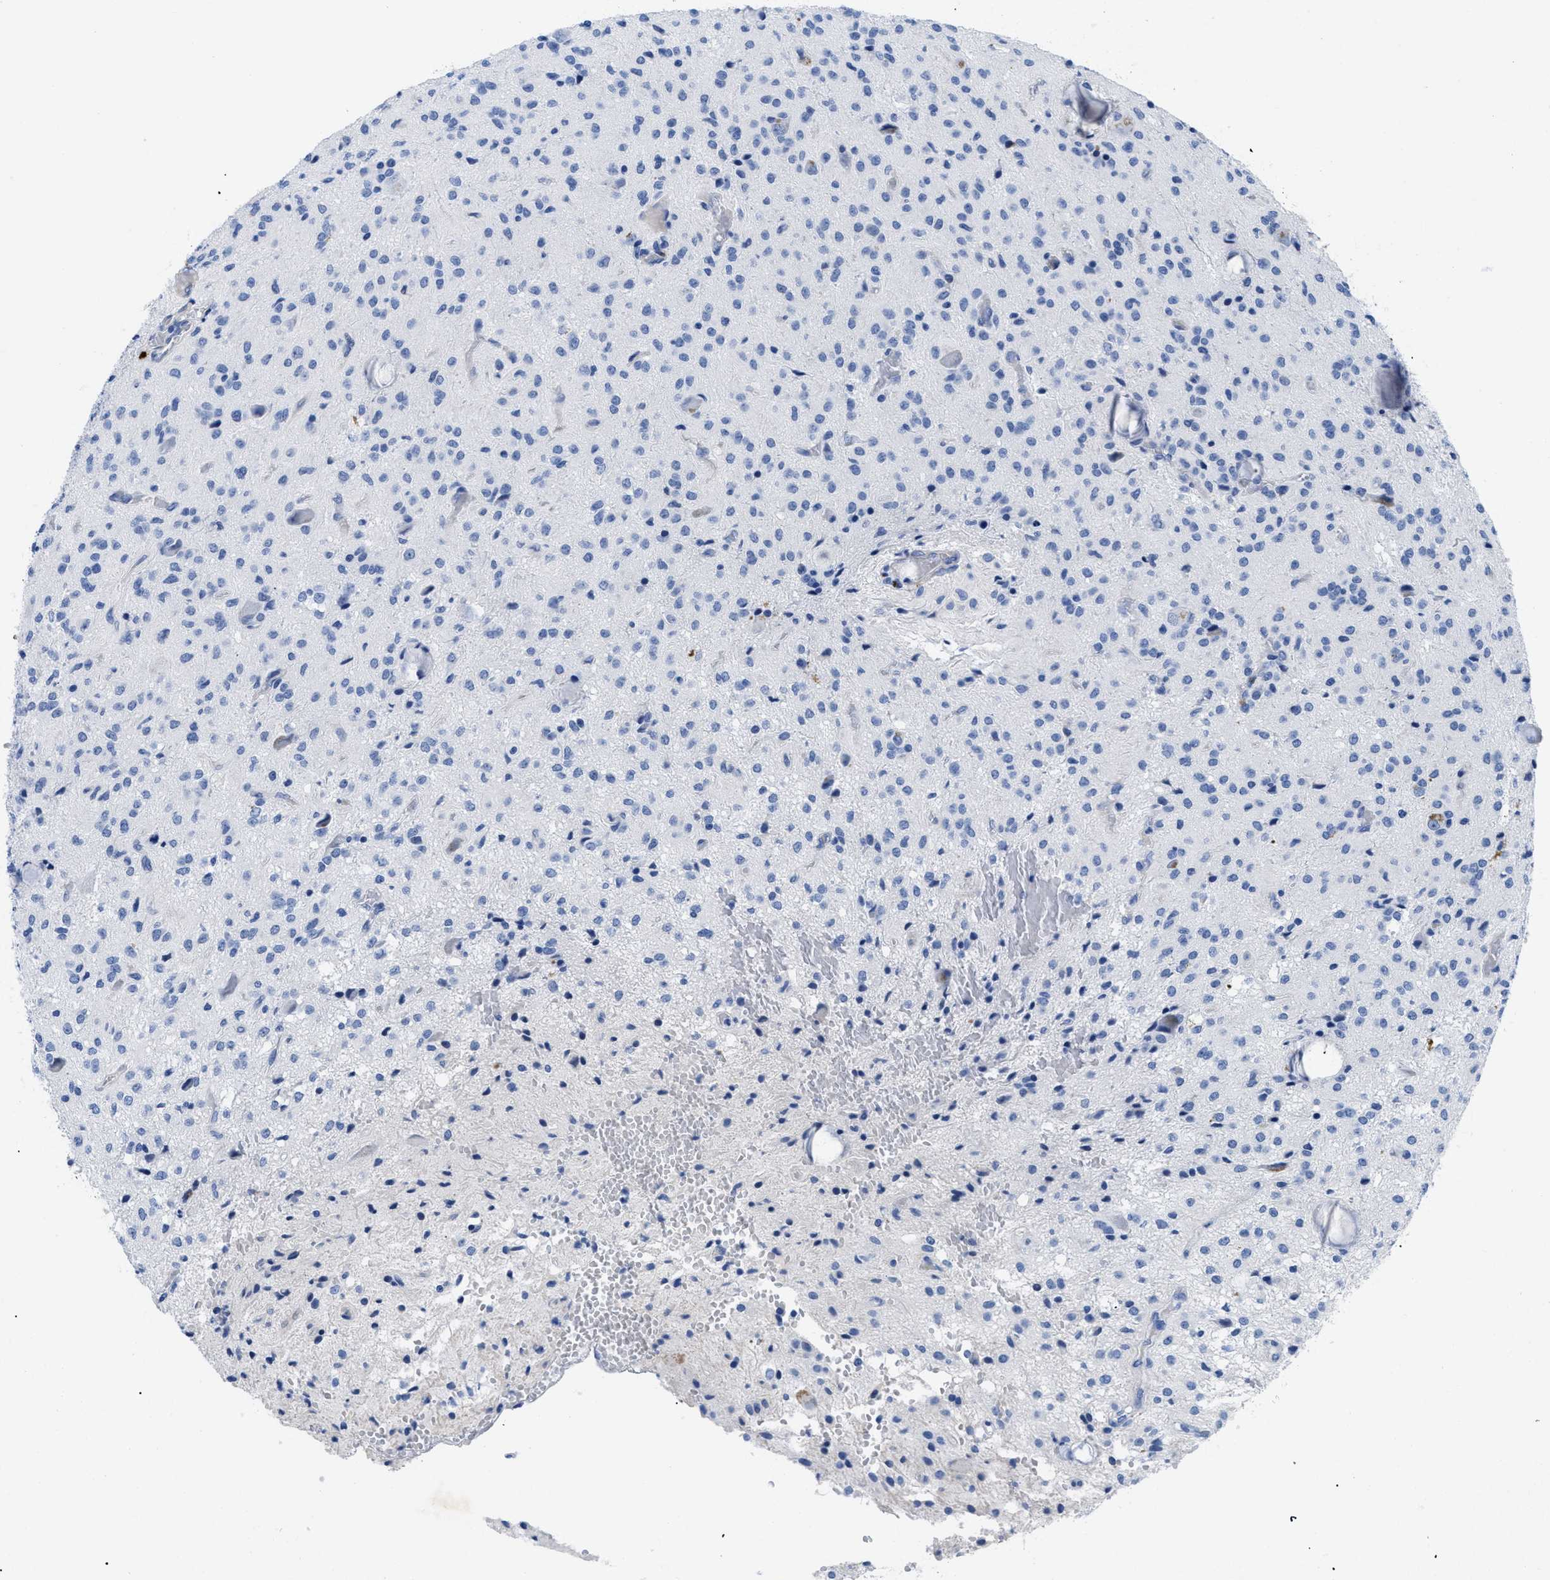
{"staining": {"intensity": "negative", "quantity": "none", "location": "none"}, "tissue": "glioma", "cell_type": "Tumor cells", "image_type": "cancer", "snomed": [{"axis": "morphology", "description": "Glioma, malignant, High grade"}, {"axis": "topography", "description": "Brain"}], "caption": "Immunohistochemistry image of human glioma stained for a protein (brown), which demonstrates no positivity in tumor cells.", "gene": "TMEM68", "patient": {"sex": "female", "age": 59}}